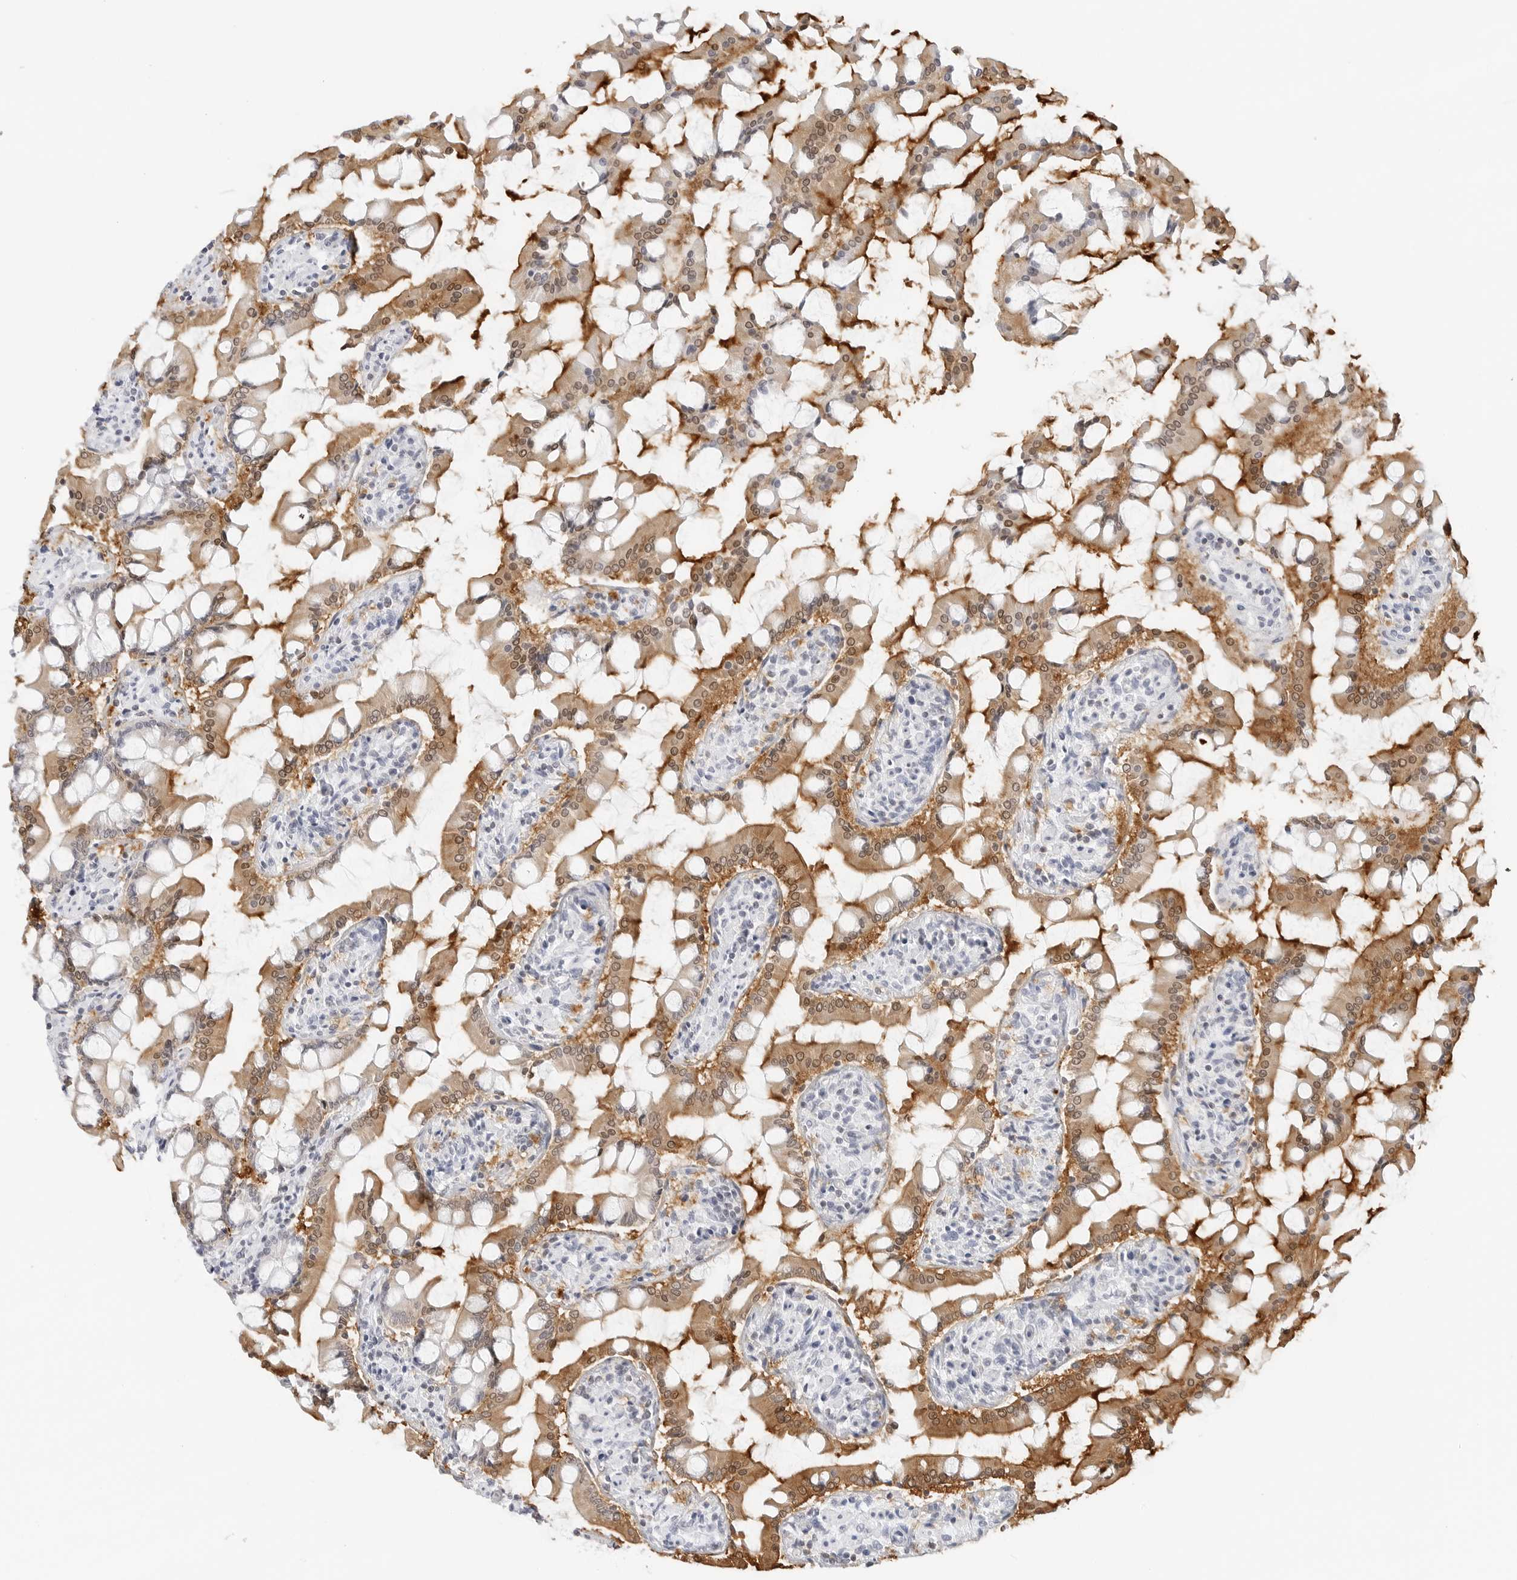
{"staining": {"intensity": "strong", "quantity": "25%-75%", "location": "cytoplasmic/membranous"}, "tissue": "small intestine", "cell_type": "Glandular cells", "image_type": "normal", "snomed": [{"axis": "morphology", "description": "Normal tissue, NOS"}, {"axis": "topography", "description": "Small intestine"}], "caption": "A brown stain shows strong cytoplasmic/membranous expression of a protein in glandular cells of normal small intestine. The staining was performed using DAB, with brown indicating positive protein expression. Nuclei are stained blue with hematoxylin.", "gene": "SLC9A3R1", "patient": {"sex": "male", "age": 41}}